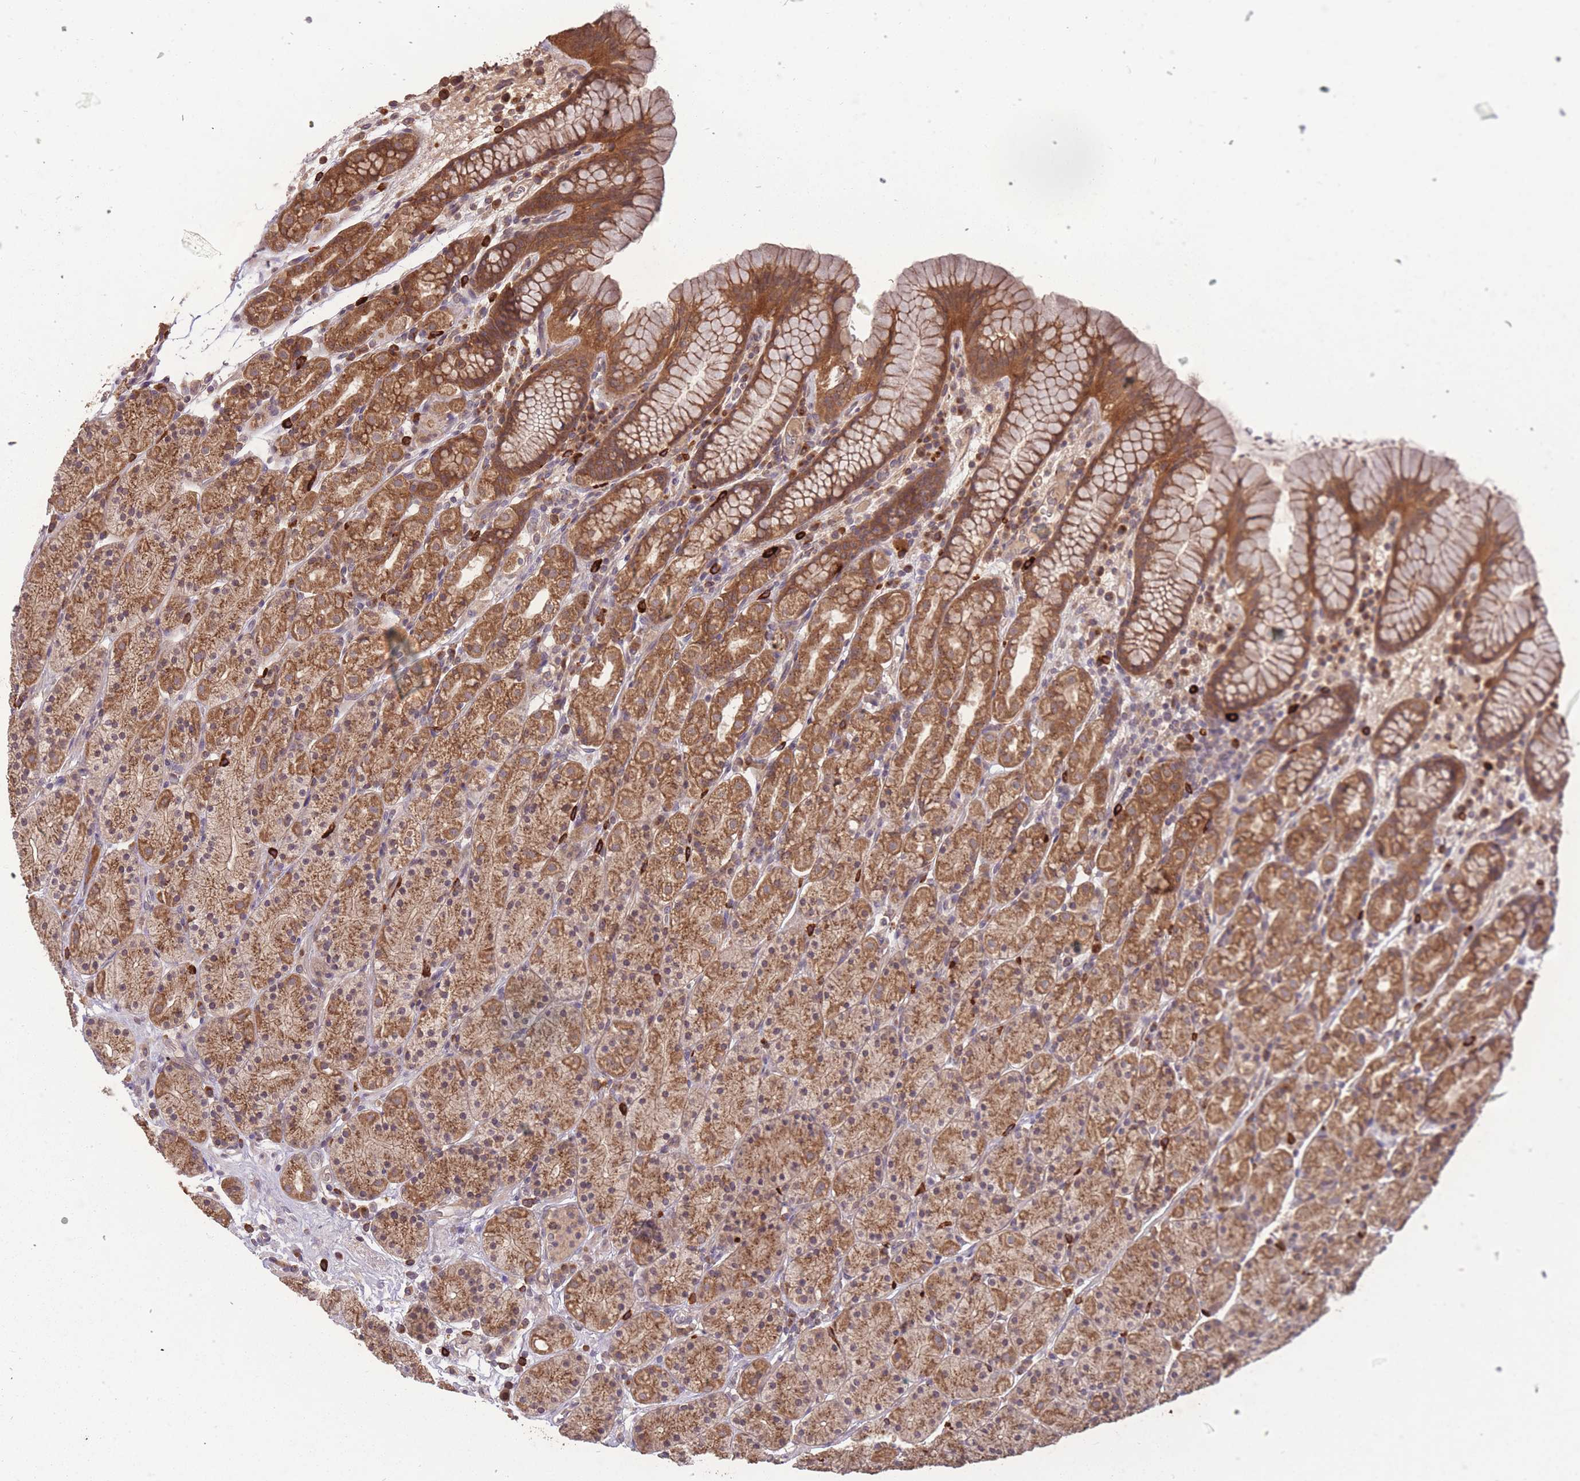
{"staining": {"intensity": "strong", "quantity": ">75%", "location": "cytoplasmic/membranous"}, "tissue": "stomach", "cell_type": "Glandular cells", "image_type": "normal", "snomed": [{"axis": "morphology", "description": "Normal tissue, NOS"}, {"axis": "topography", "description": "Stomach, upper"}, {"axis": "topography", "description": "Stomach"}], "caption": "IHC micrograph of benign stomach: stomach stained using immunohistochemistry shows high levels of strong protein expression localized specifically in the cytoplasmic/membranous of glandular cells, appearing as a cytoplasmic/membranous brown color.", "gene": "ERBB3", "patient": {"sex": "male", "age": 62}}